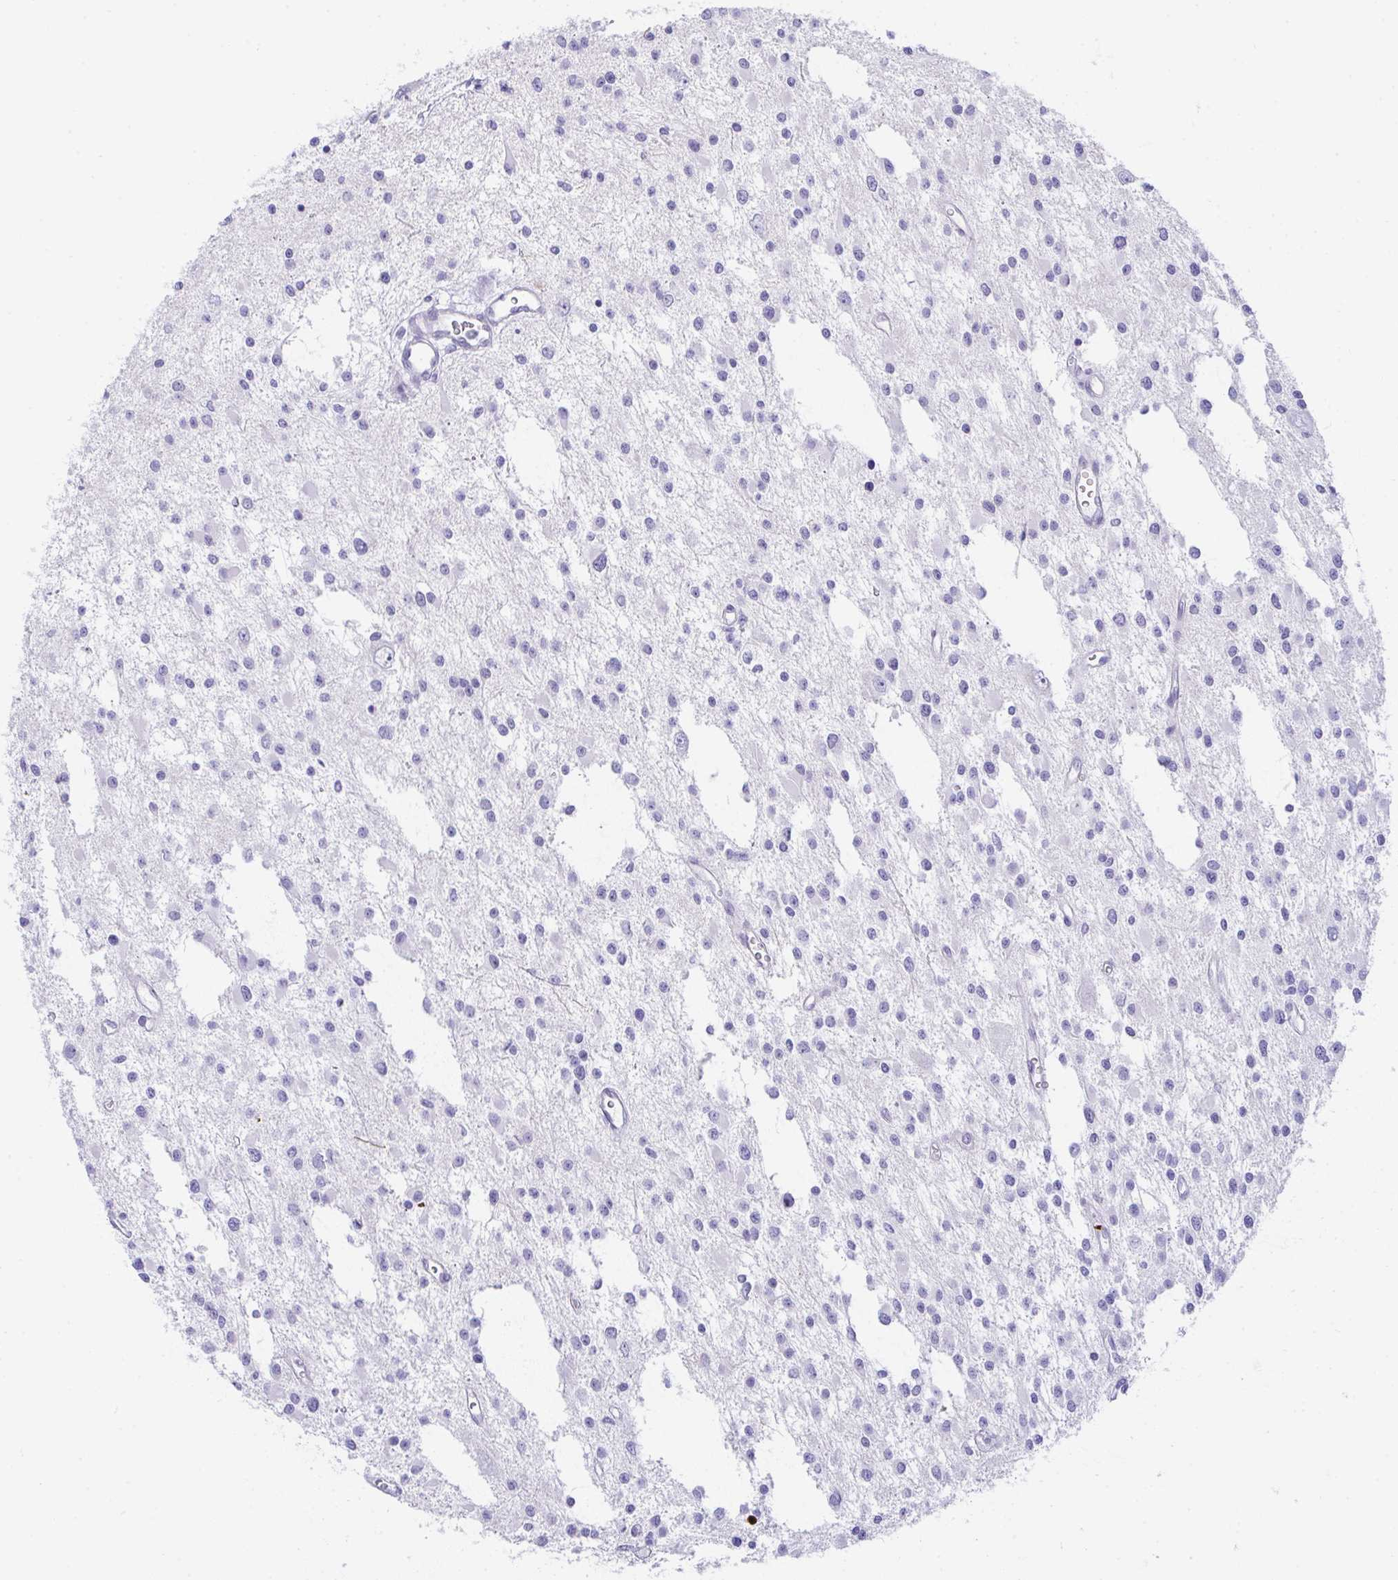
{"staining": {"intensity": "negative", "quantity": "none", "location": "none"}, "tissue": "glioma", "cell_type": "Tumor cells", "image_type": "cancer", "snomed": [{"axis": "morphology", "description": "Glioma, malignant, Low grade"}, {"axis": "topography", "description": "Brain"}], "caption": "The histopathology image displays no significant expression in tumor cells of glioma.", "gene": "KMT2E", "patient": {"sex": "male", "age": 43}}